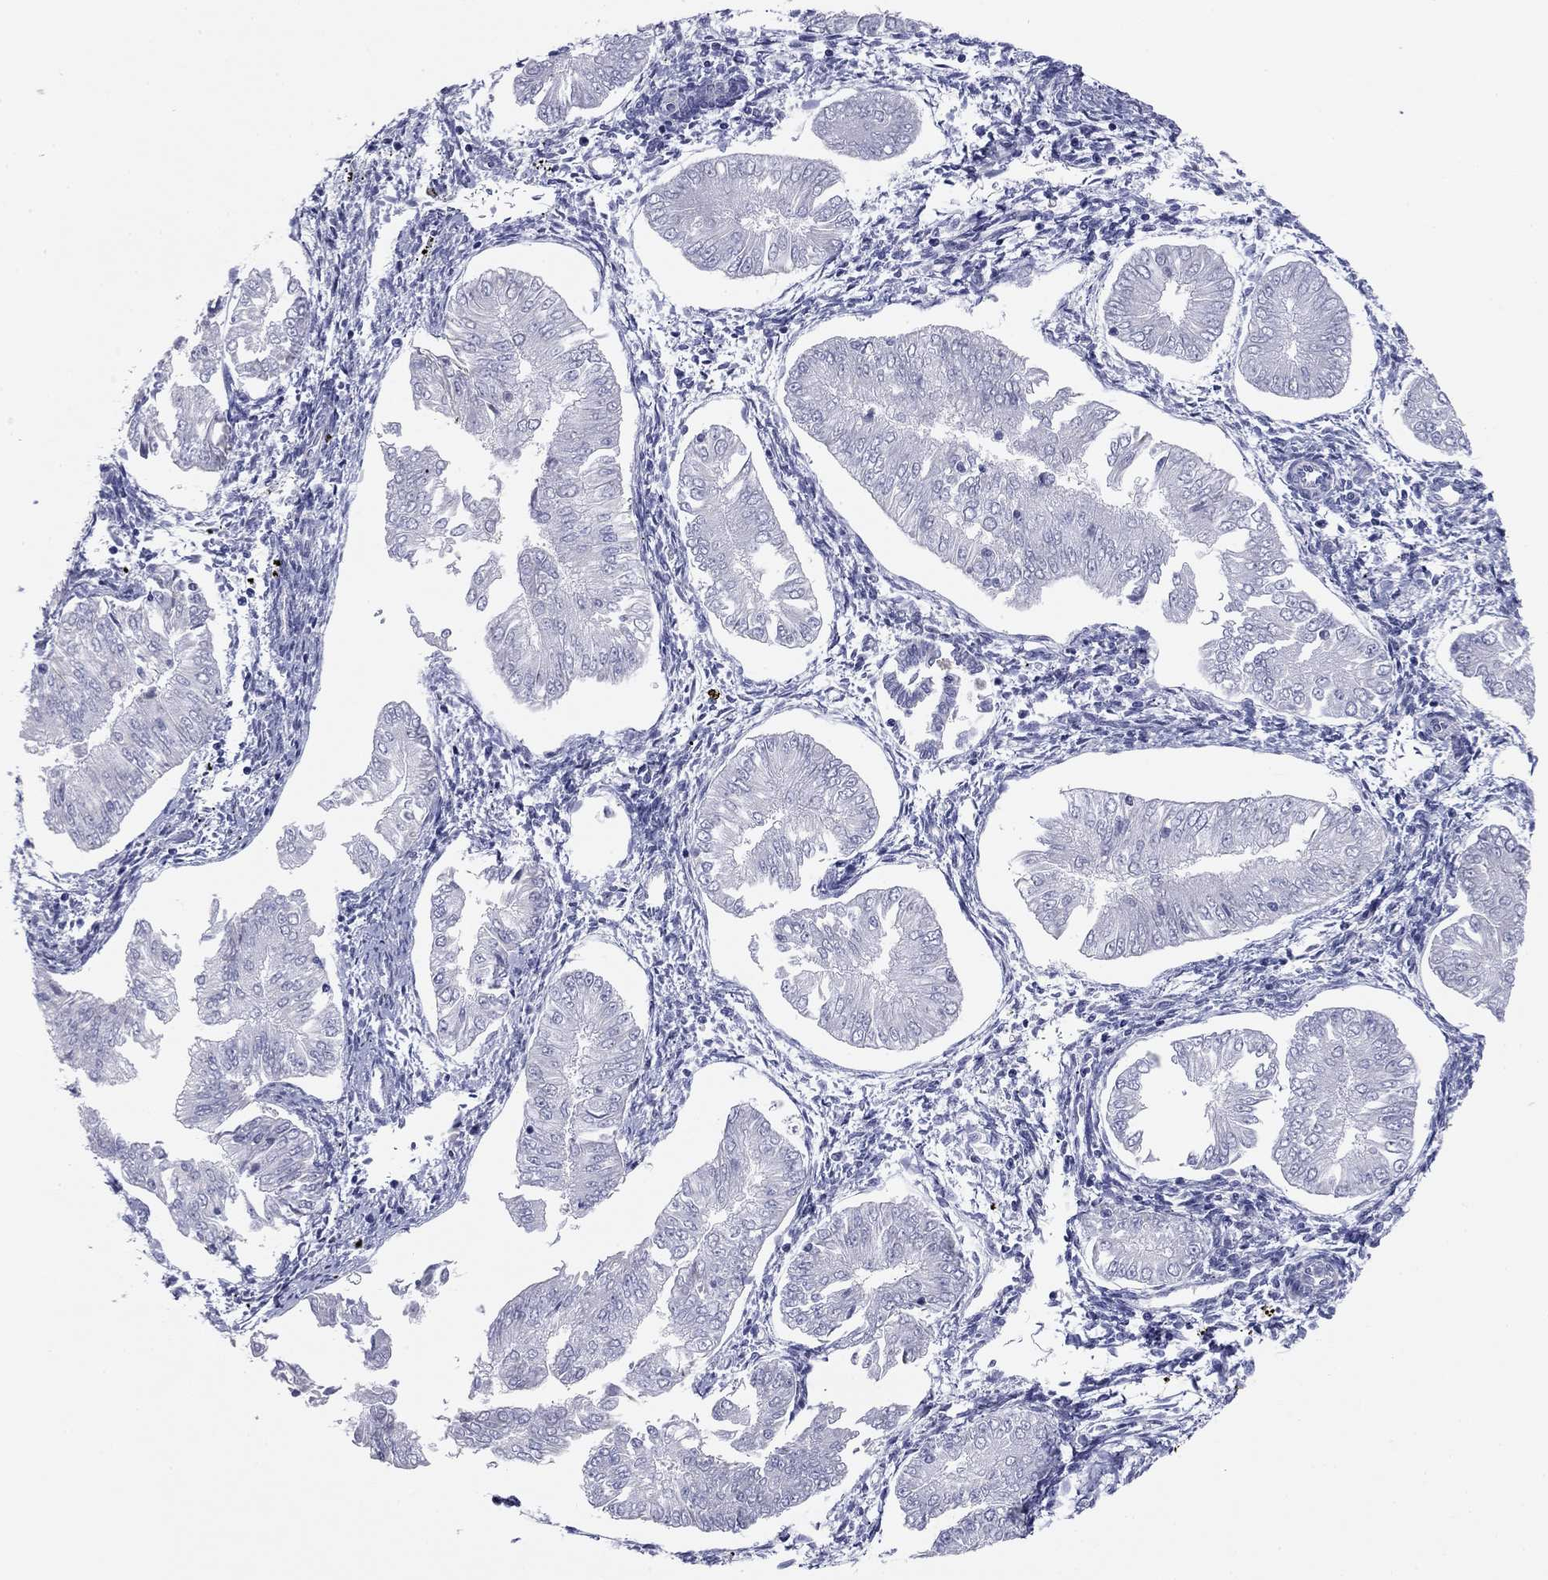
{"staining": {"intensity": "negative", "quantity": "none", "location": "none"}, "tissue": "endometrial cancer", "cell_type": "Tumor cells", "image_type": "cancer", "snomed": [{"axis": "morphology", "description": "Adenocarcinoma, NOS"}, {"axis": "topography", "description": "Endometrium"}], "caption": "High power microscopy image of an IHC photomicrograph of endometrial cancer (adenocarcinoma), revealing no significant staining in tumor cells.", "gene": "SEPTIN3", "patient": {"sex": "female", "age": 53}}